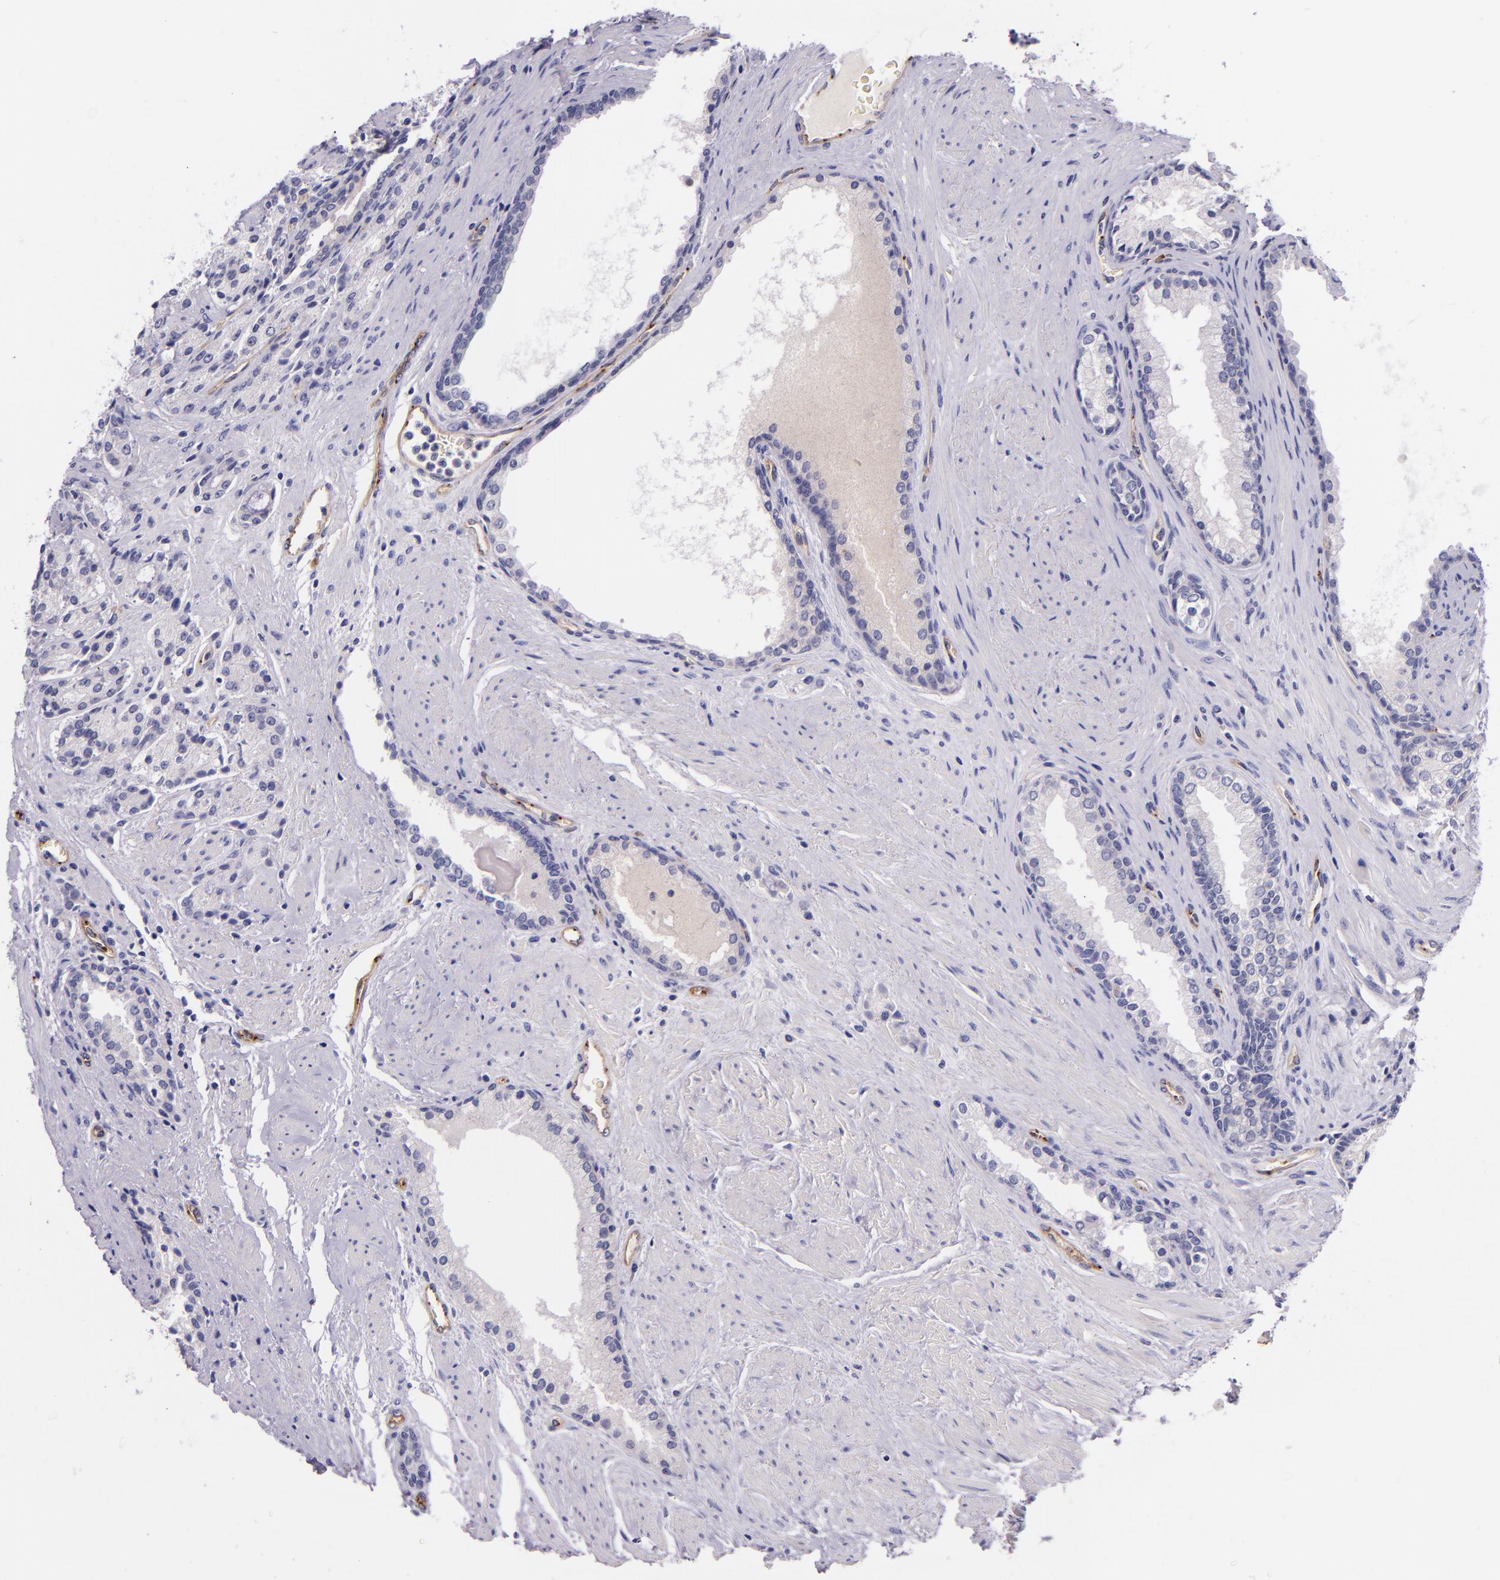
{"staining": {"intensity": "negative", "quantity": "none", "location": "none"}, "tissue": "prostate cancer", "cell_type": "Tumor cells", "image_type": "cancer", "snomed": [{"axis": "morphology", "description": "Adenocarcinoma, Medium grade"}, {"axis": "topography", "description": "Prostate"}], "caption": "High power microscopy histopathology image of an IHC image of prostate medium-grade adenocarcinoma, revealing no significant staining in tumor cells.", "gene": "NOS3", "patient": {"sex": "male", "age": 72}}